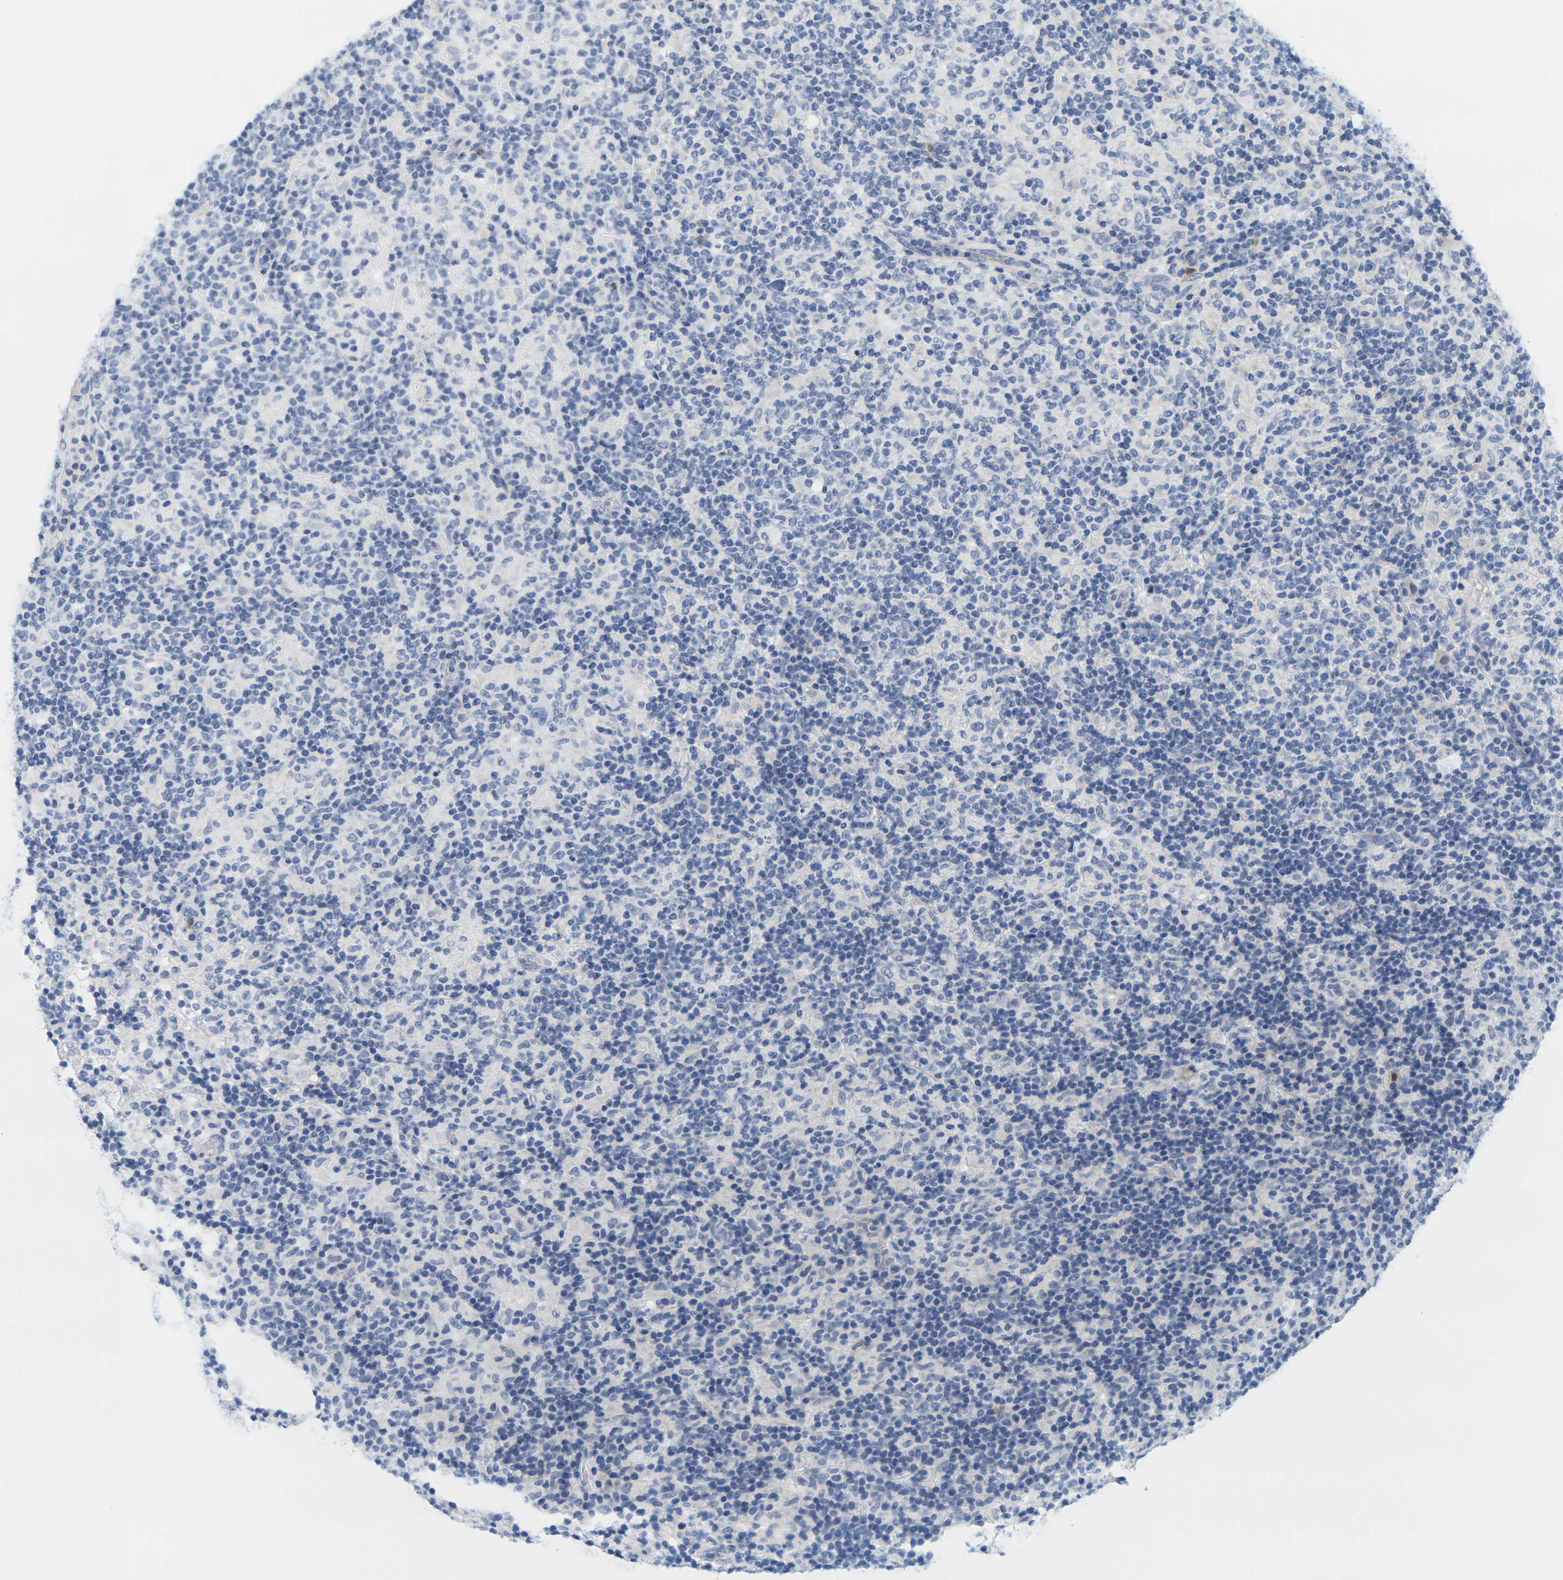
{"staining": {"intensity": "negative", "quantity": "none", "location": "none"}, "tissue": "lymphoma", "cell_type": "Tumor cells", "image_type": "cancer", "snomed": [{"axis": "morphology", "description": "Hodgkin's disease, NOS"}, {"axis": "topography", "description": "Lymph node"}], "caption": "The histopathology image displays no significant positivity in tumor cells of lymphoma.", "gene": "KLK5", "patient": {"sex": "male", "age": 70}}